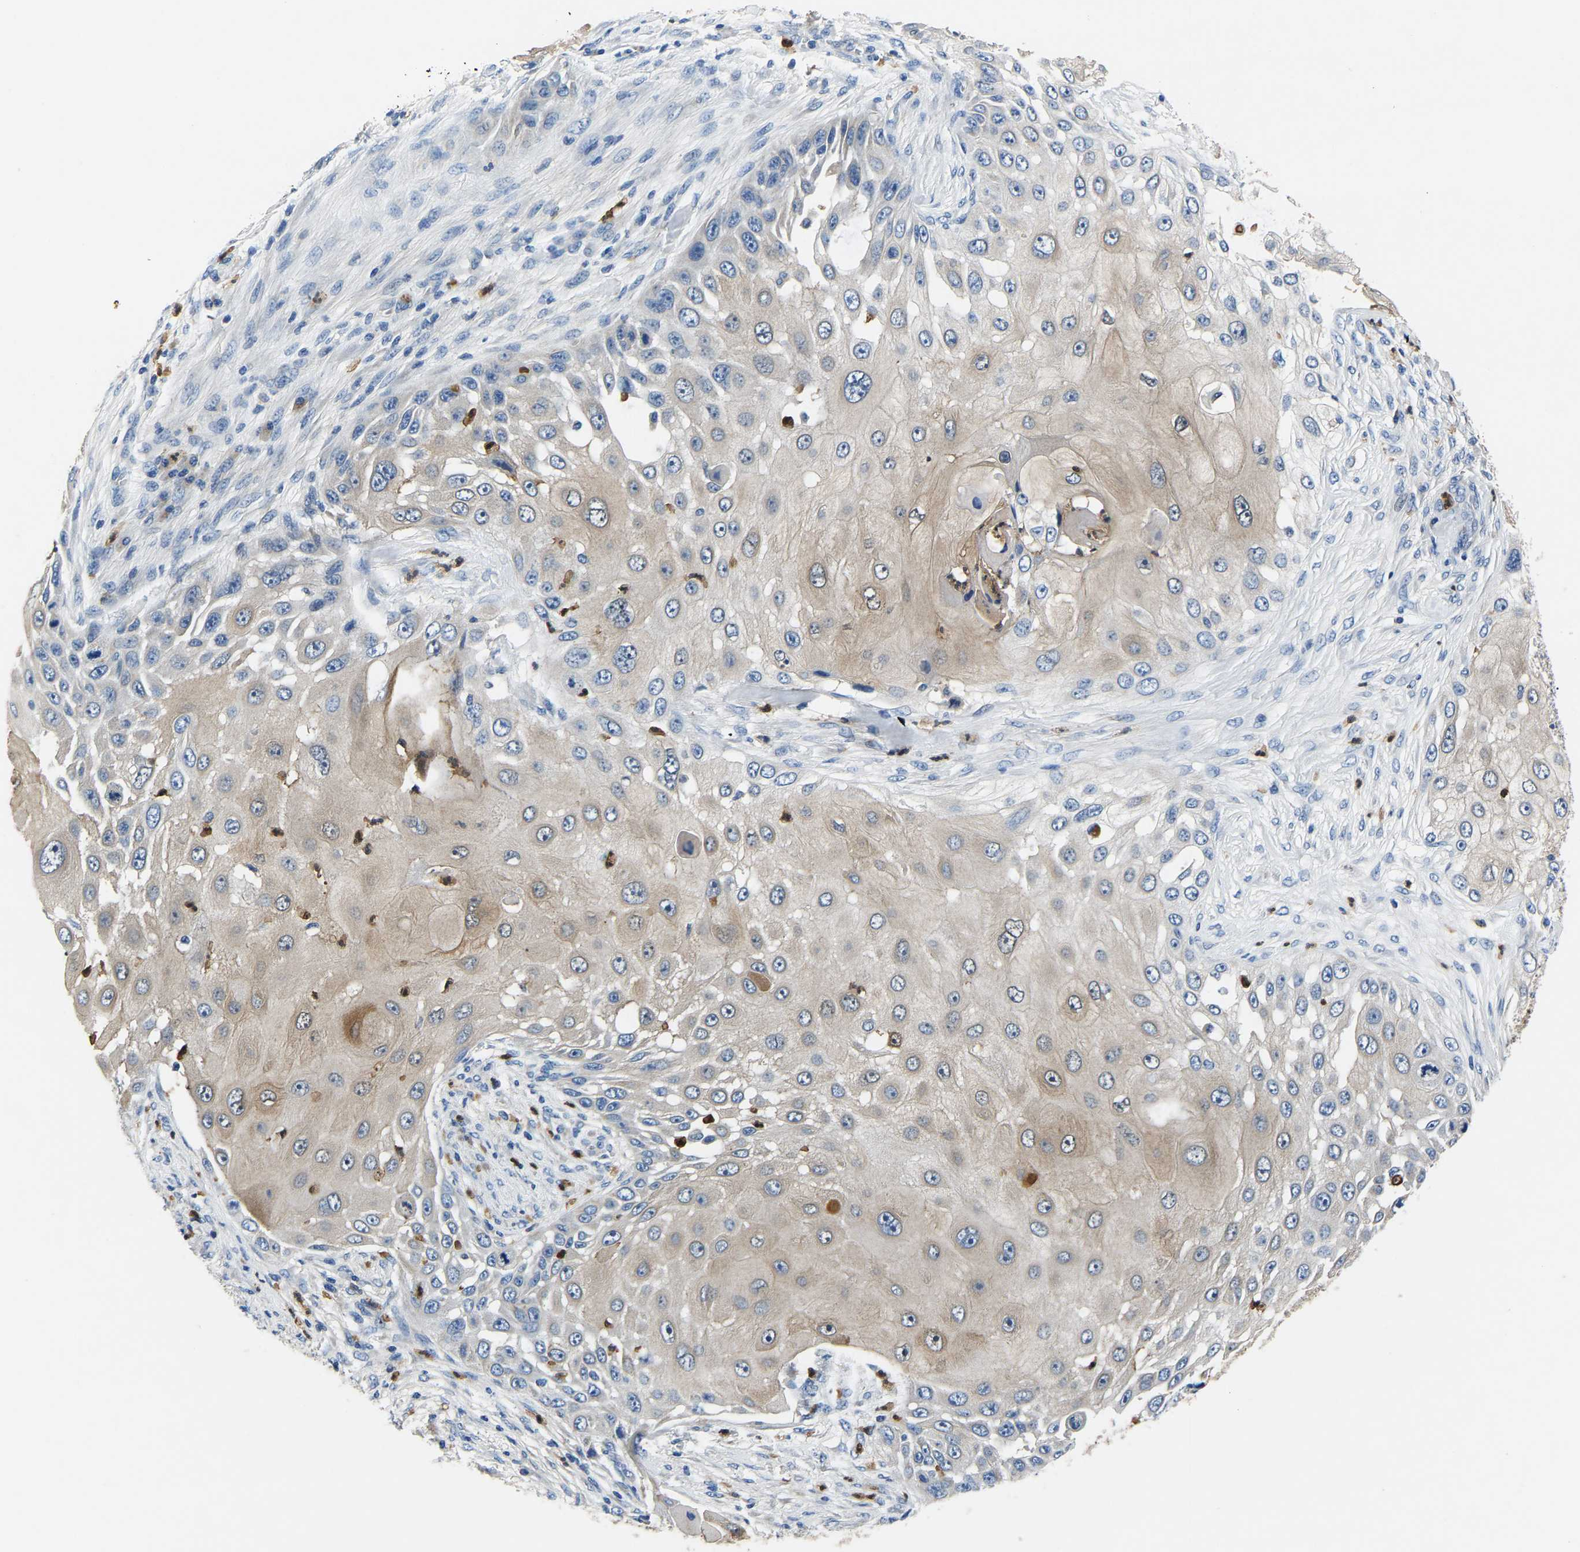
{"staining": {"intensity": "weak", "quantity": "25%-75%", "location": "cytoplasmic/membranous"}, "tissue": "skin cancer", "cell_type": "Tumor cells", "image_type": "cancer", "snomed": [{"axis": "morphology", "description": "Squamous cell carcinoma, NOS"}, {"axis": "topography", "description": "Skin"}], "caption": "Immunohistochemical staining of human squamous cell carcinoma (skin) displays weak cytoplasmic/membranous protein positivity in approximately 25%-75% of tumor cells.", "gene": "TOR1B", "patient": {"sex": "female", "age": 44}}